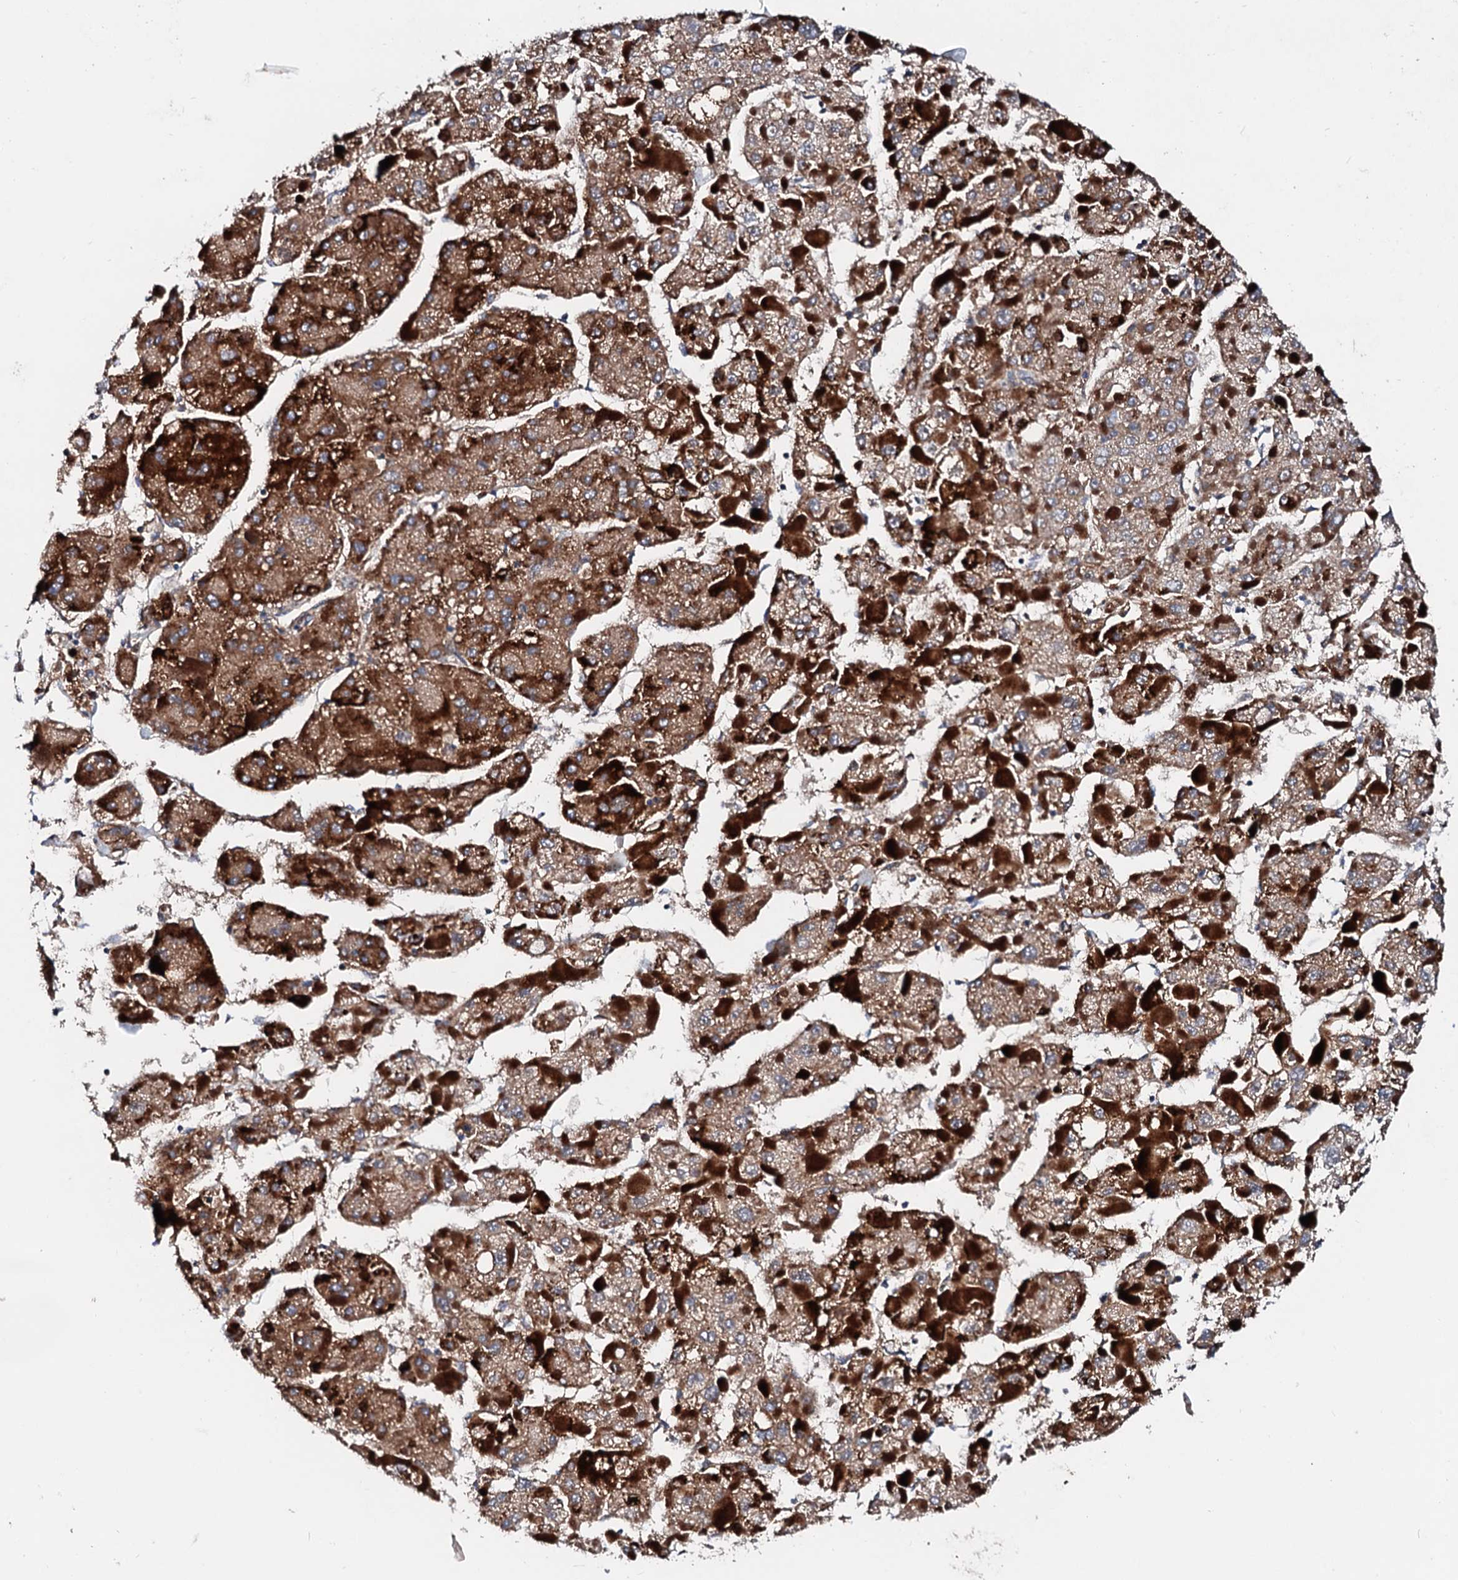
{"staining": {"intensity": "strong", "quantity": "25%-75%", "location": "cytoplasmic/membranous"}, "tissue": "liver cancer", "cell_type": "Tumor cells", "image_type": "cancer", "snomed": [{"axis": "morphology", "description": "Carcinoma, Hepatocellular, NOS"}, {"axis": "topography", "description": "Liver"}], "caption": "High-power microscopy captured an IHC photomicrograph of liver cancer, revealing strong cytoplasmic/membranous expression in about 25%-75% of tumor cells.", "gene": "SLC10A7", "patient": {"sex": "female", "age": 73}}